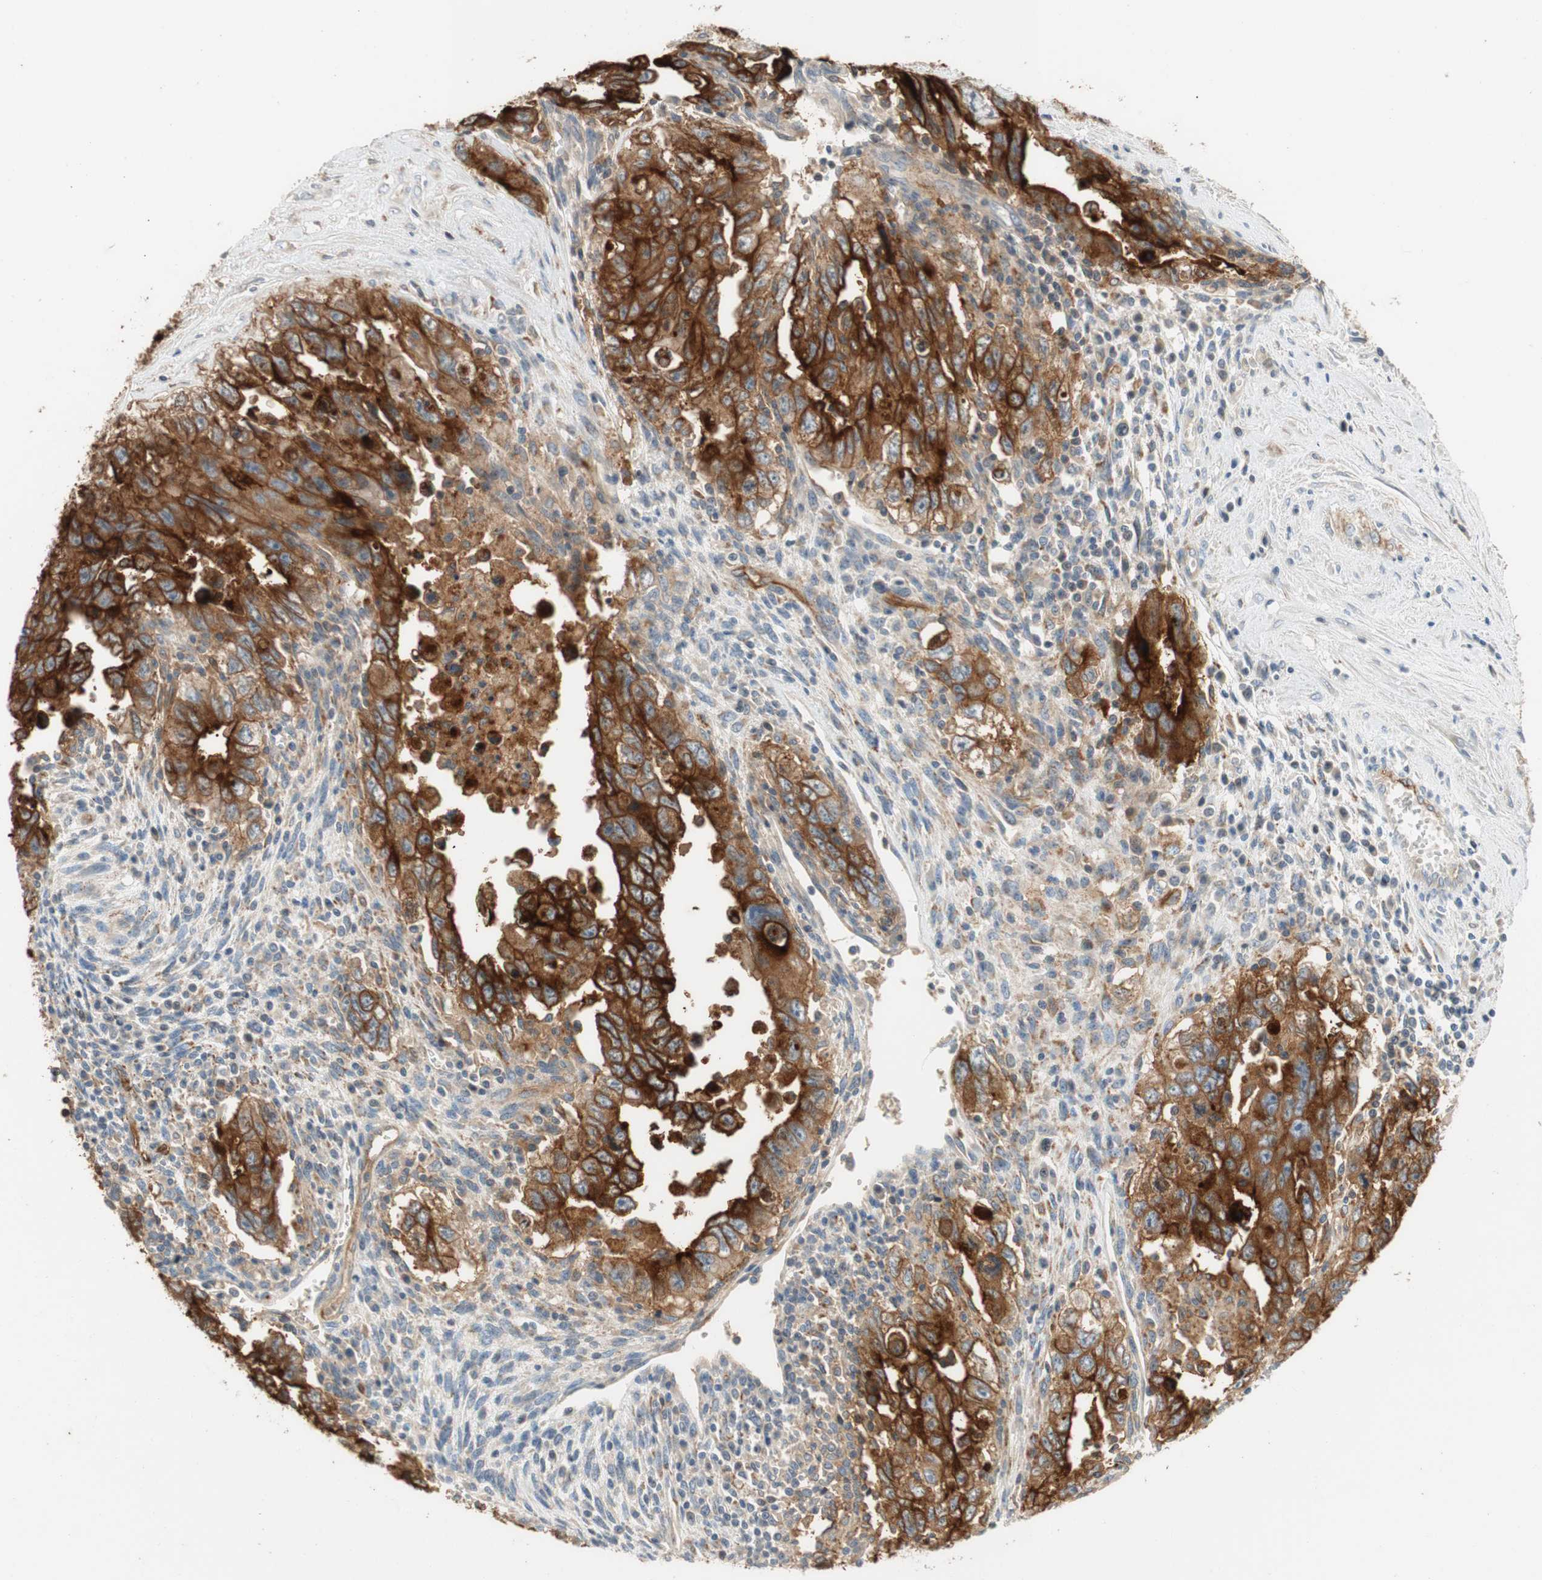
{"staining": {"intensity": "strong", "quantity": ">75%", "location": "cytoplasmic/membranous"}, "tissue": "testis cancer", "cell_type": "Tumor cells", "image_type": "cancer", "snomed": [{"axis": "morphology", "description": "Carcinoma, Embryonal, NOS"}, {"axis": "topography", "description": "Testis"}], "caption": "Approximately >75% of tumor cells in testis cancer display strong cytoplasmic/membranous protein expression as visualized by brown immunohistochemical staining.", "gene": "ALPL", "patient": {"sex": "male", "age": 28}}